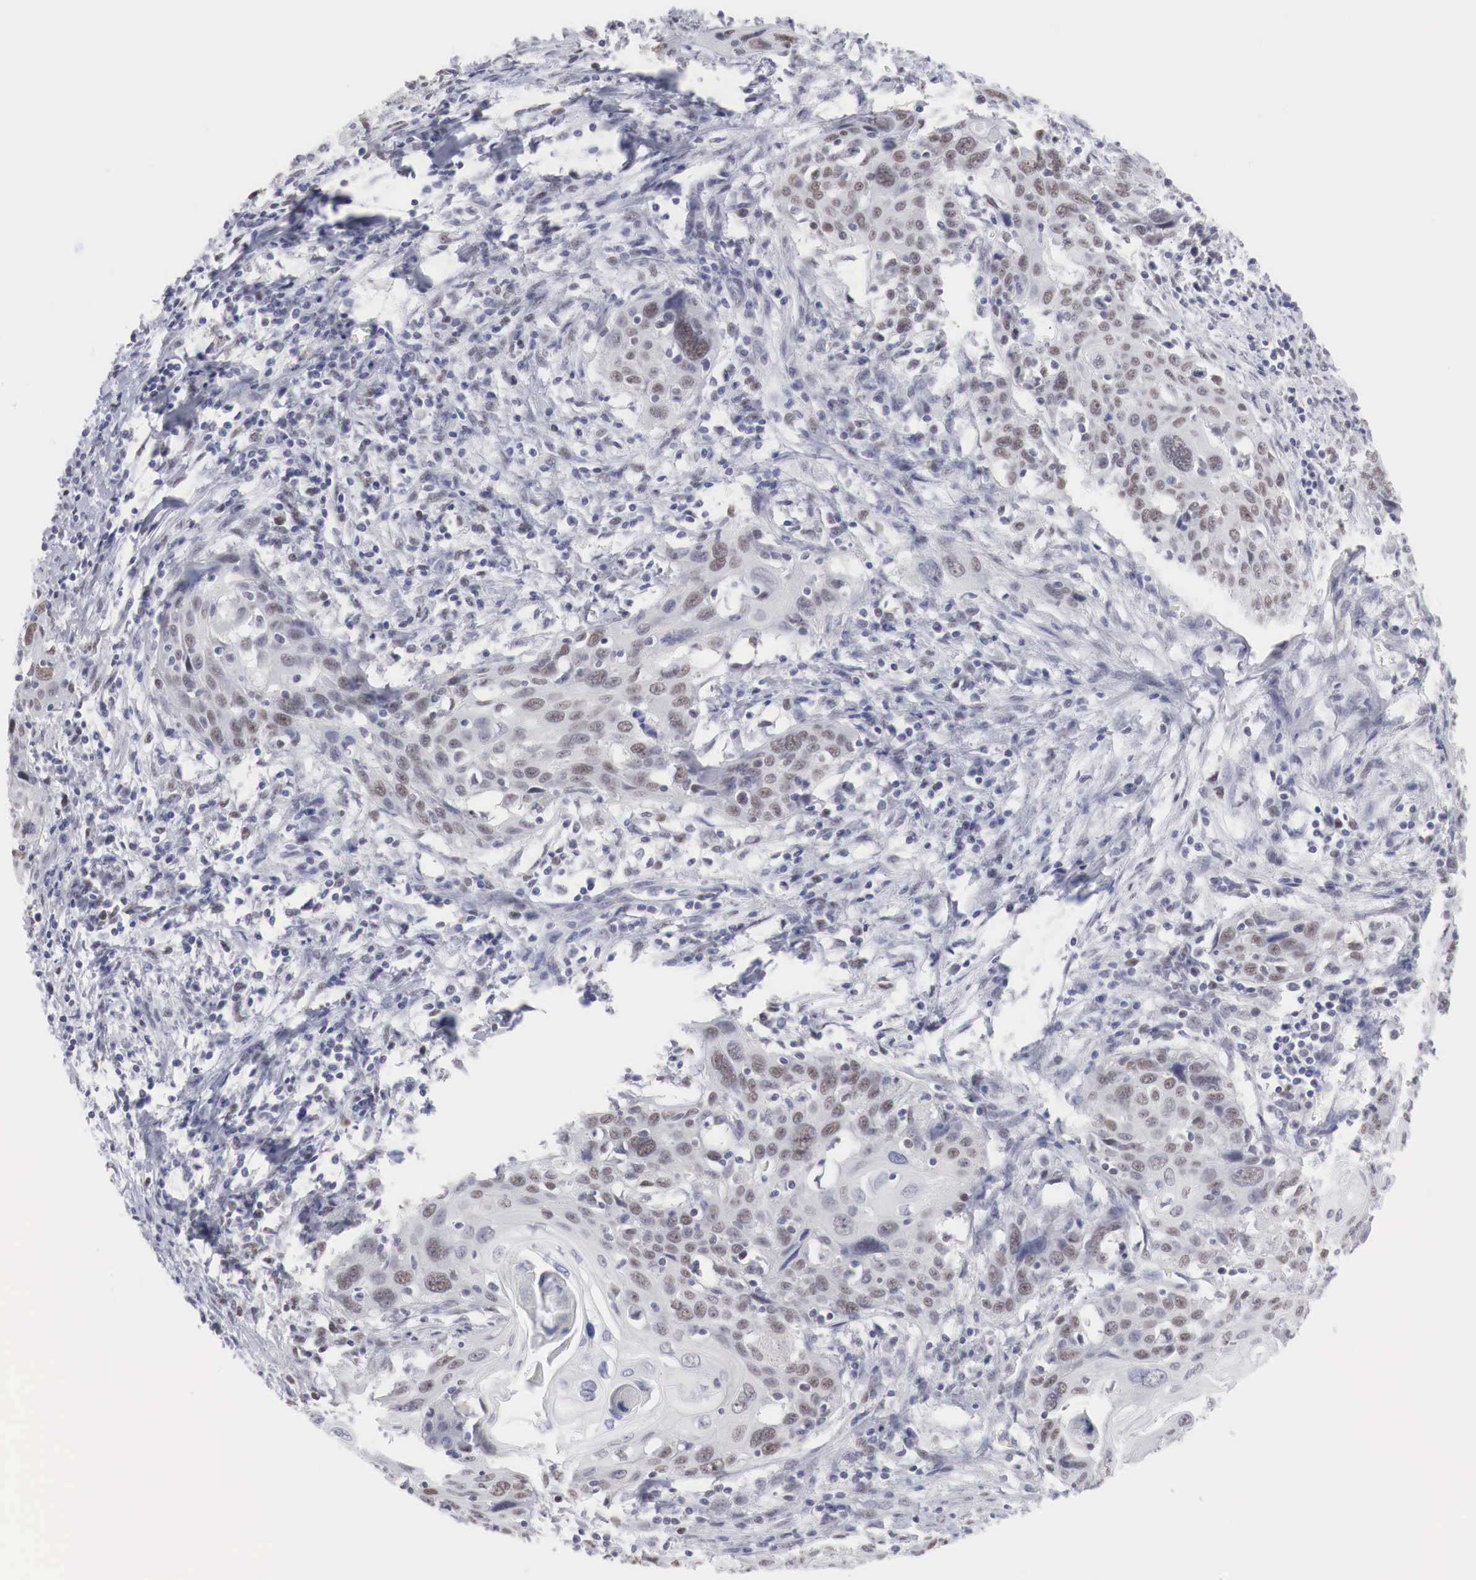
{"staining": {"intensity": "moderate", "quantity": ">75%", "location": "nuclear"}, "tissue": "cervical cancer", "cell_type": "Tumor cells", "image_type": "cancer", "snomed": [{"axis": "morphology", "description": "Squamous cell carcinoma, NOS"}, {"axis": "topography", "description": "Cervix"}], "caption": "Cervical squamous cell carcinoma was stained to show a protein in brown. There is medium levels of moderate nuclear positivity in approximately >75% of tumor cells.", "gene": "FOXP2", "patient": {"sex": "female", "age": 54}}